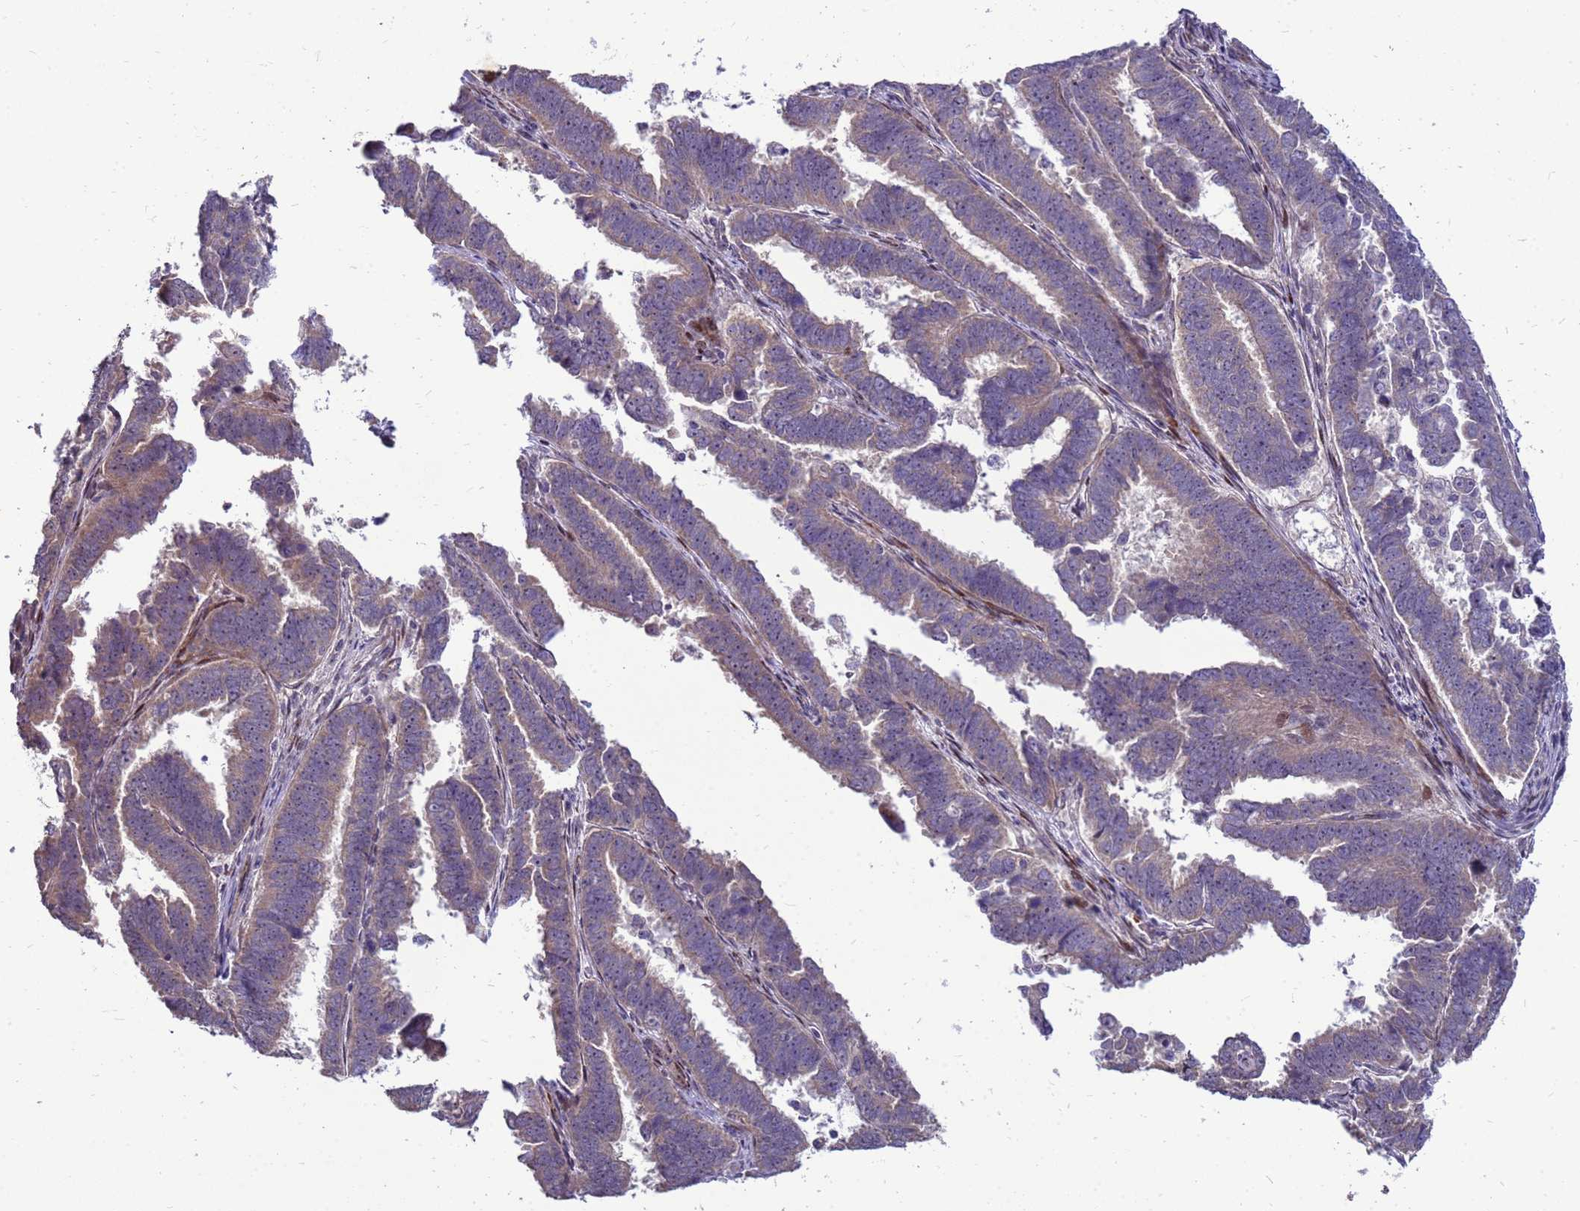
{"staining": {"intensity": "weak", "quantity": "<25%", "location": "cytoplasmic/membranous"}, "tissue": "endometrial cancer", "cell_type": "Tumor cells", "image_type": "cancer", "snomed": [{"axis": "morphology", "description": "Adenocarcinoma, NOS"}, {"axis": "topography", "description": "Endometrium"}], "caption": "Protein analysis of adenocarcinoma (endometrial) reveals no significant positivity in tumor cells.", "gene": "RSPO1", "patient": {"sex": "female", "age": 75}}